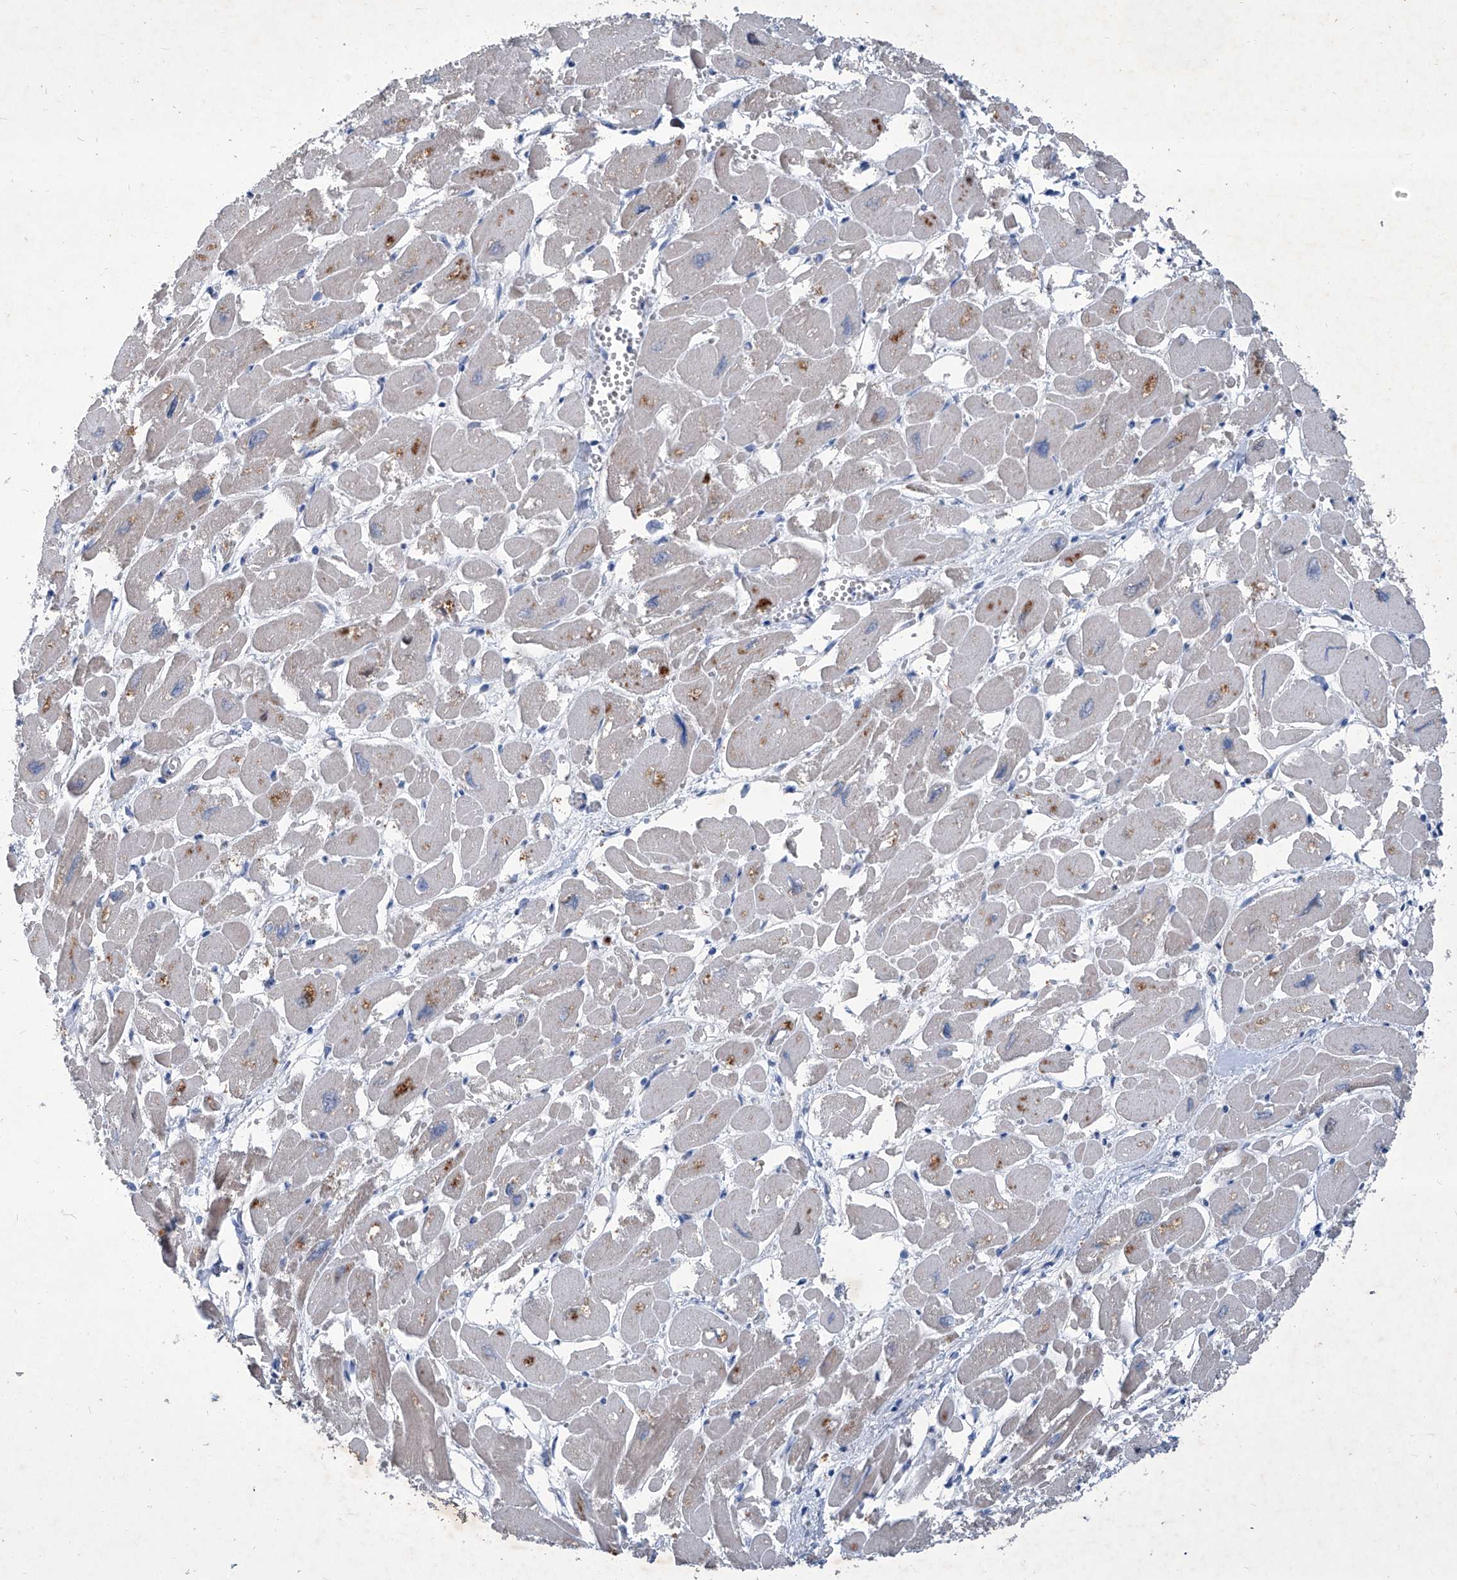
{"staining": {"intensity": "moderate", "quantity": "<25%", "location": "cytoplasmic/membranous"}, "tissue": "heart muscle", "cell_type": "Cardiomyocytes", "image_type": "normal", "snomed": [{"axis": "morphology", "description": "Normal tissue, NOS"}, {"axis": "topography", "description": "Heart"}], "caption": "Normal heart muscle was stained to show a protein in brown. There is low levels of moderate cytoplasmic/membranous staining in about <25% of cardiomyocytes.", "gene": "MTARC1", "patient": {"sex": "male", "age": 54}}